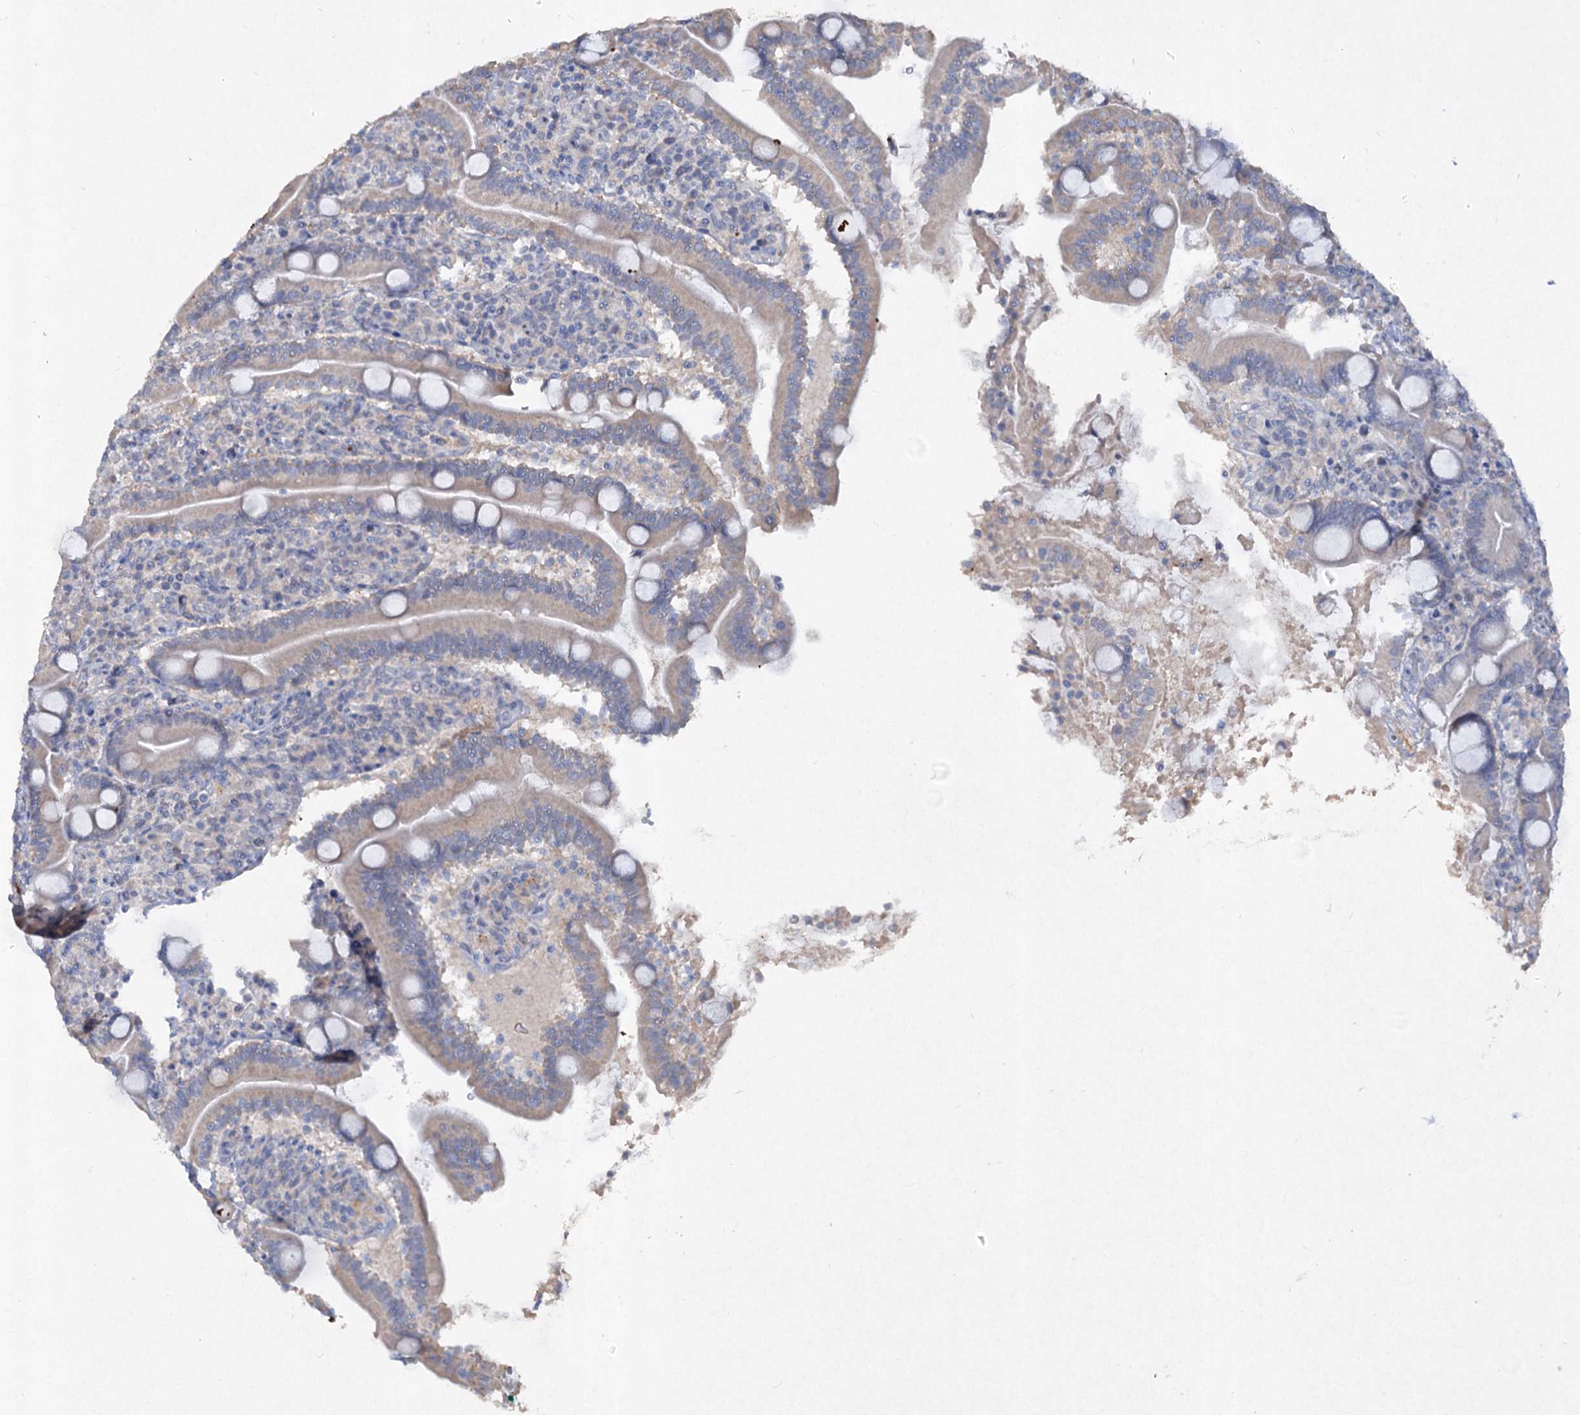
{"staining": {"intensity": "negative", "quantity": "none", "location": "none"}, "tissue": "duodenum", "cell_type": "Glandular cells", "image_type": "normal", "snomed": [{"axis": "morphology", "description": "Normal tissue, NOS"}, {"axis": "topography", "description": "Duodenum"}], "caption": "Micrograph shows no protein positivity in glandular cells of unremarkable duodenum.", "gene": "ATP4A", "patient": {"sex": "male", "age": 35}}